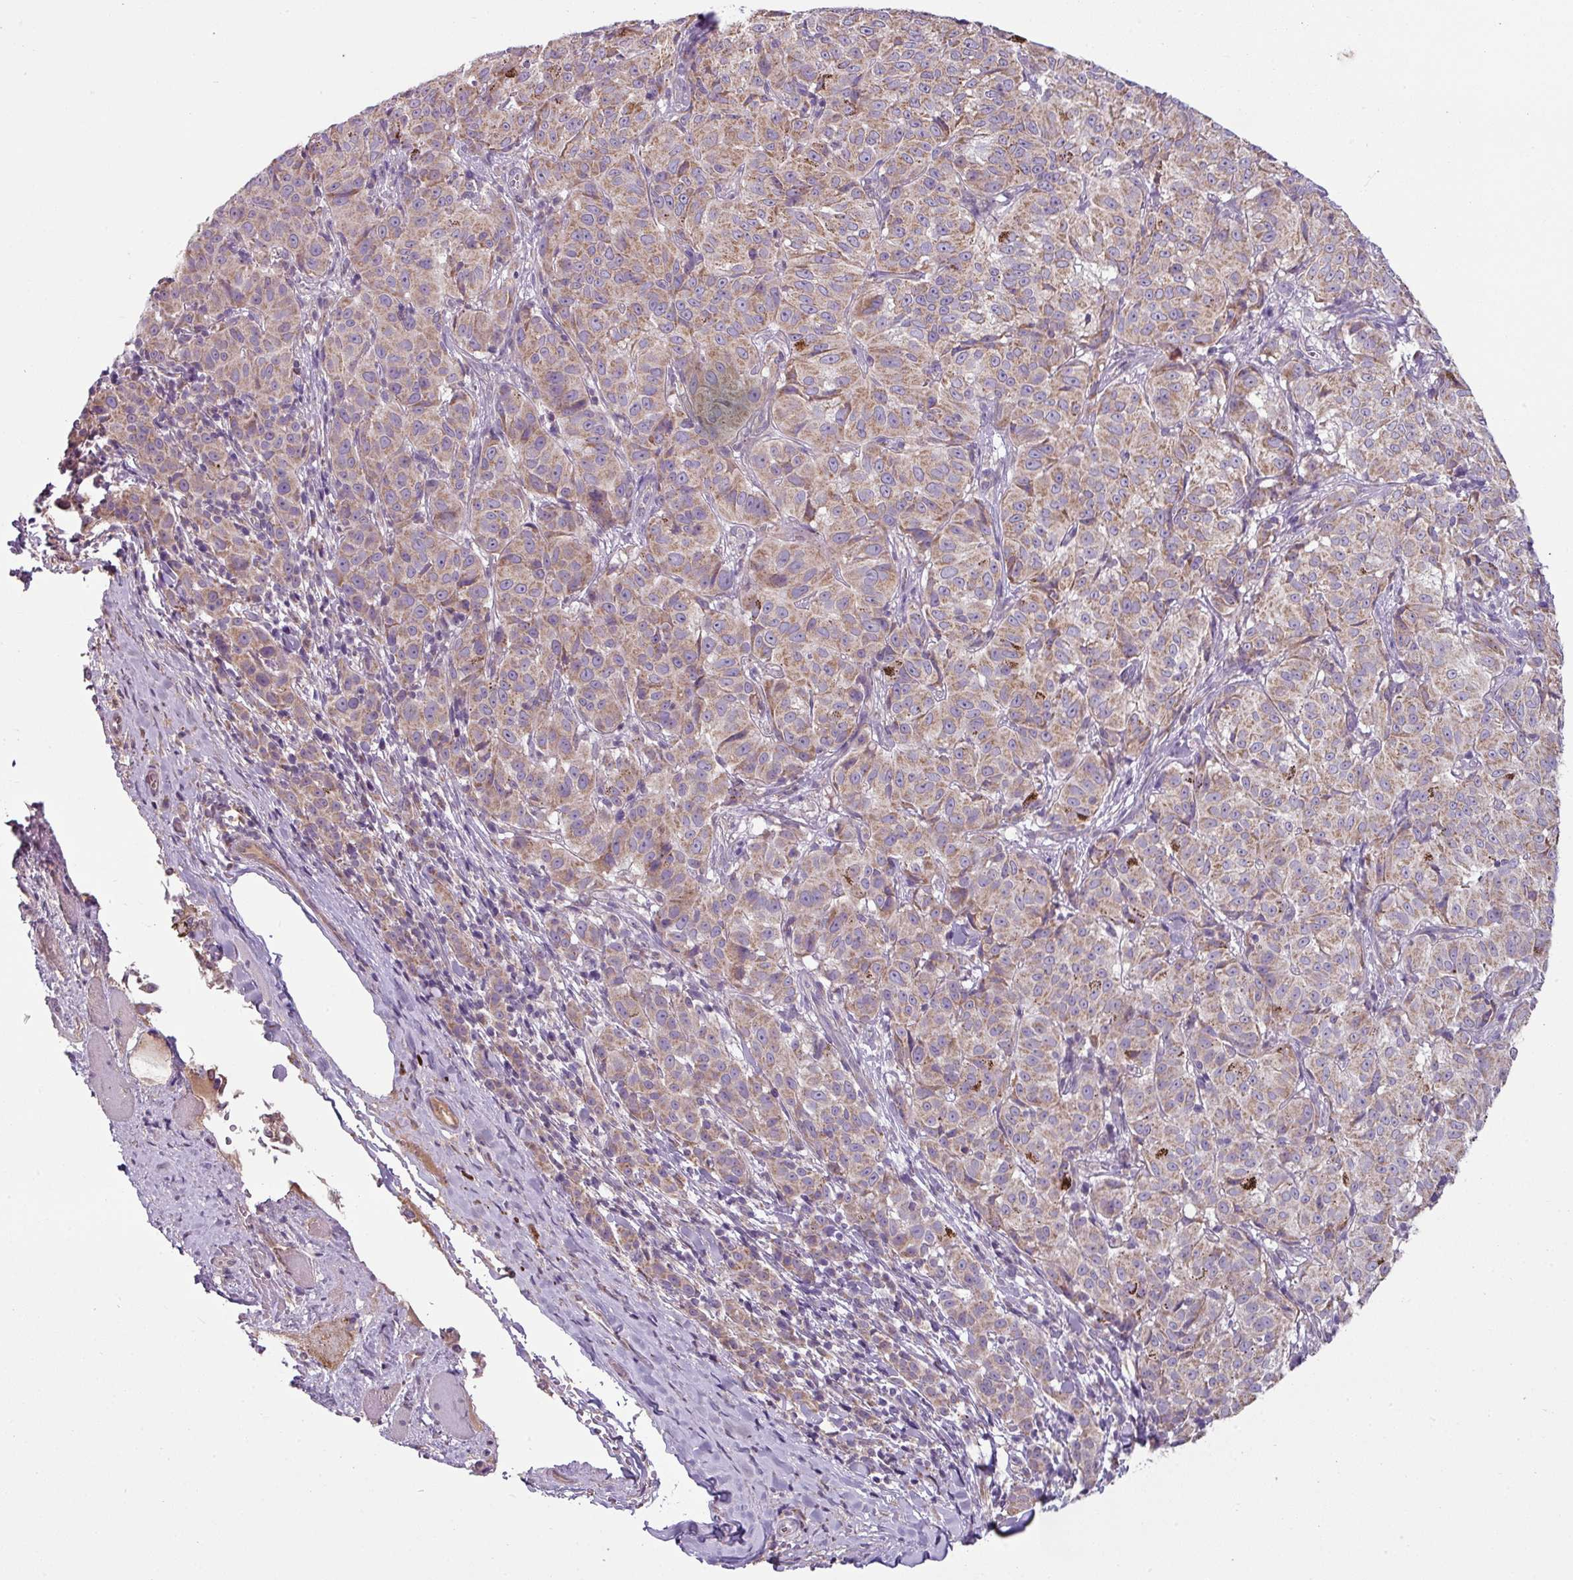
{"staining": {"intensity": "moderate", "quantity": "25%-75%", "location": "cytoplasmic/membranous"}, "tissue": "melanoma", "cell_type": "Tumor cells", "image_type": "cancer", "snomed": [{"axis": "morphology", "description": "Malignant melanoma, NOS"}, {"axis": "topography", "description": "Skin"}], "caption": "A micrograph of malignant melanoma stained for a protein reveals moderate cytoplasmic/membranous brown staining in tumor cells.", "gene": "LRRC9", "patient": {"sex": "female", "age": 72}}